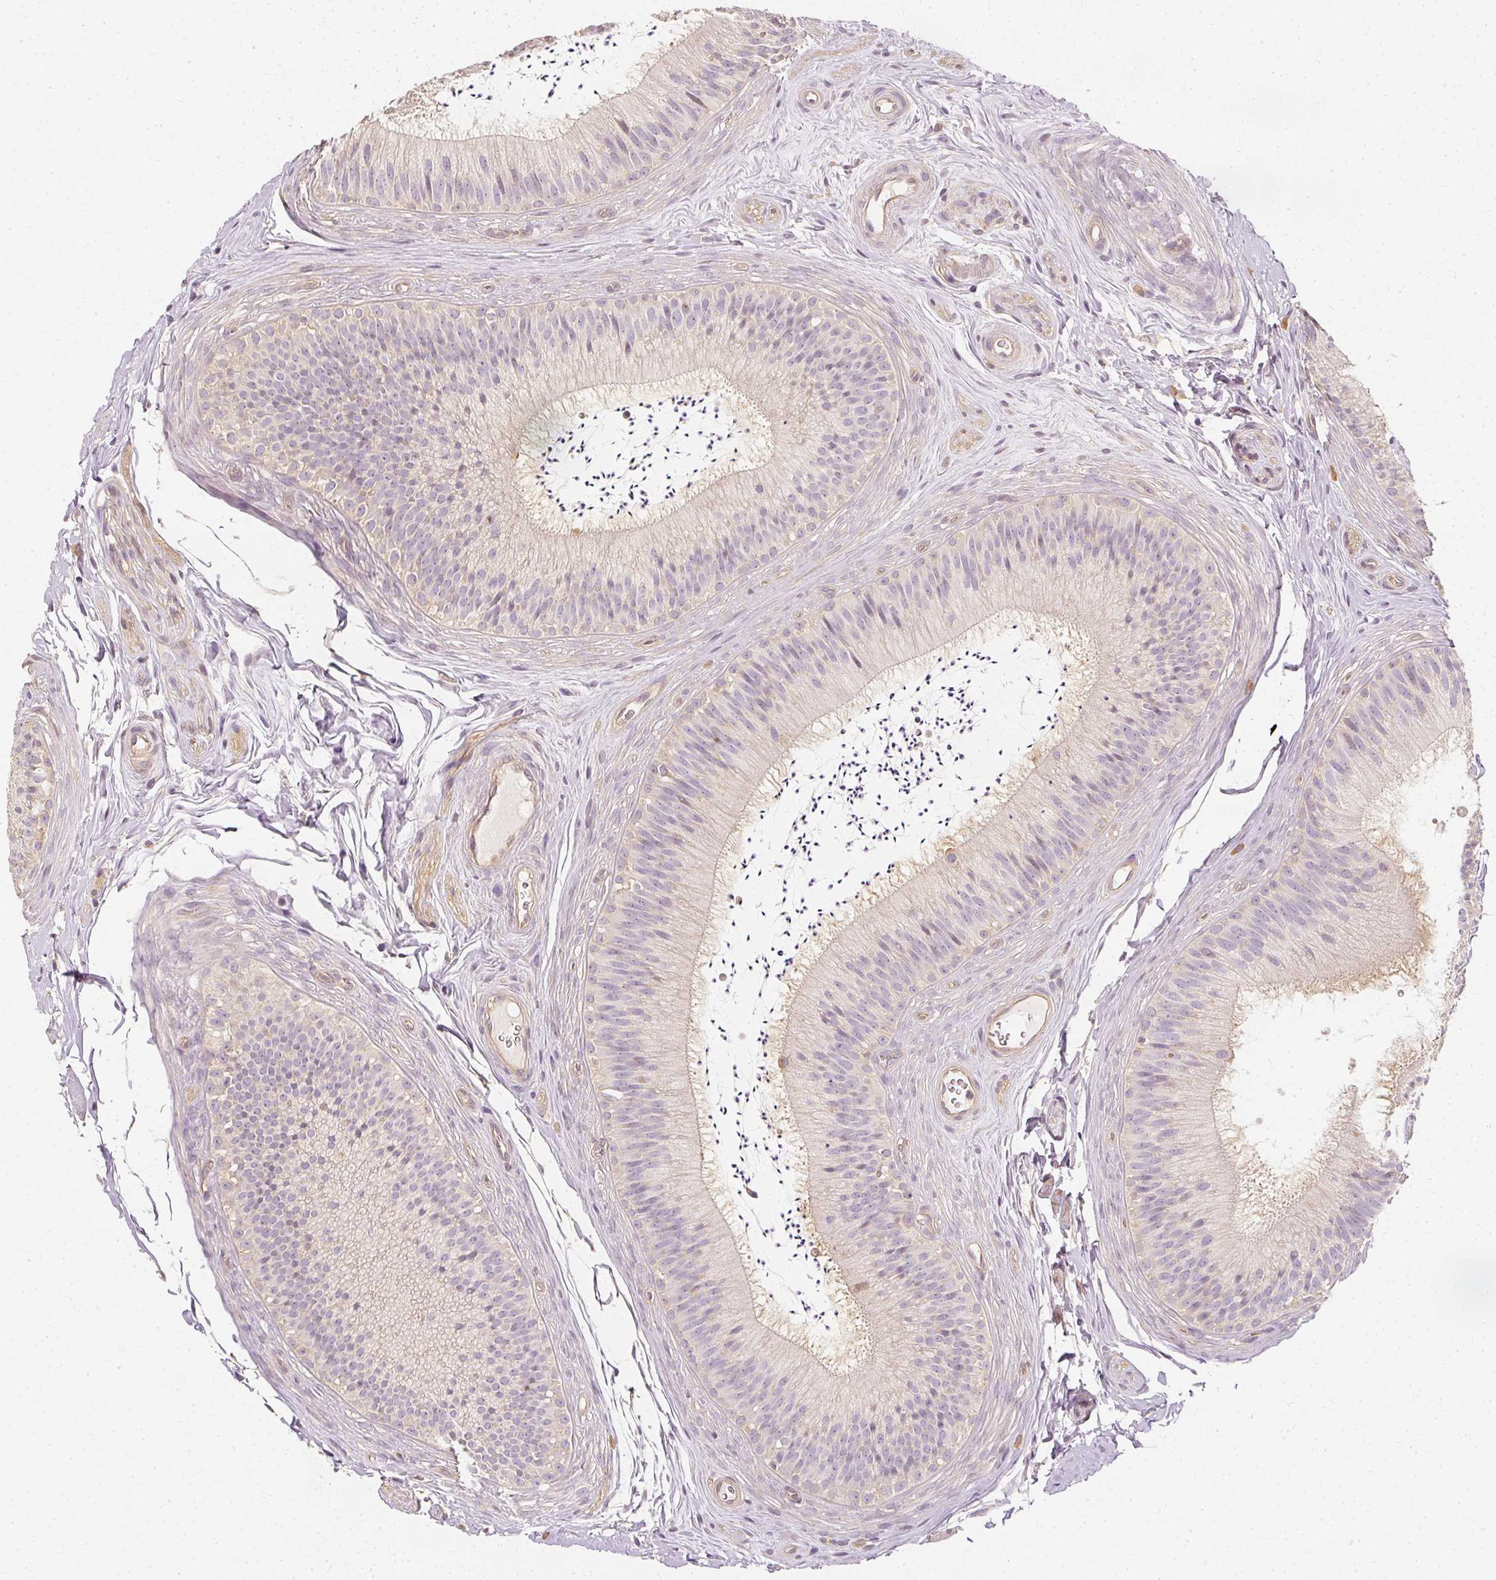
{"staining": {"intensity": "moderate", "quantity": "<25%", "location": "cytoplasmic/membranous"}, "tissue": "epididymis", "cell_type": "Glandular cells", "image_type": "normal", "snomed": [{"axis": "morphology", "description": "Normal tissue, NOS"}, {"axis": "topography", "description": "Epididymis"}], "caption": "A micrograph of epididymis stained for a protein shows moderate cytoplasmic/membranous brown staining in glandular cells.", "gene": "GNAQ", "patient": {"sex": "male", "age": 24}}